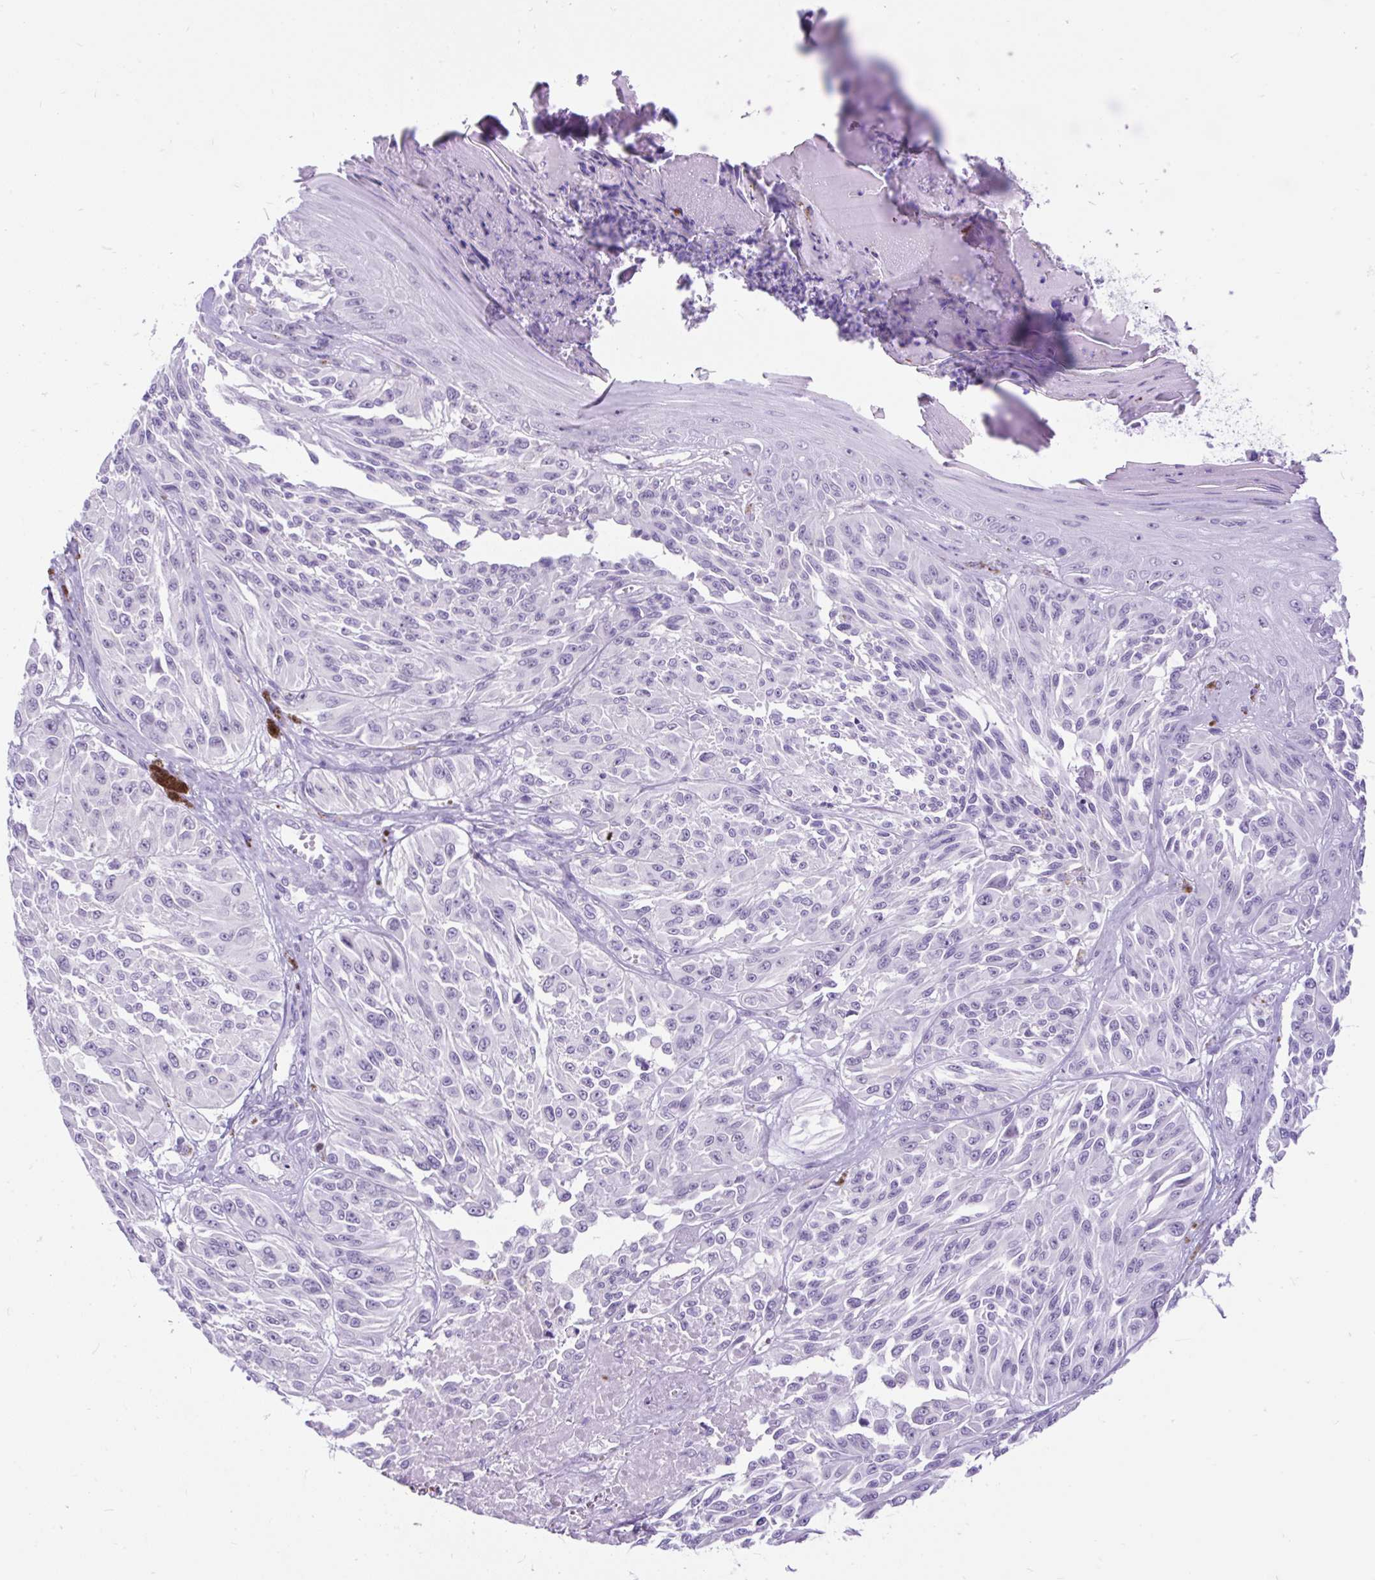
{"staining": {"intensity": "negative", "quantity": "none", "location": "none"}, "tissue": "melanoma", "cell_type": "Tumor cells", "image_type": "cancer", "snomed": [{"axis": "morphology", "description": "Malignant melanoma, NOS"}, {"axis": "topography", "description": "Skin"}], "caption": "Immunohistochemical staining of melanoma reveals no significant positivity in tumor cells.", "gene": "SCGB1A1", "patient": {"sex": "male", "age": 94}}